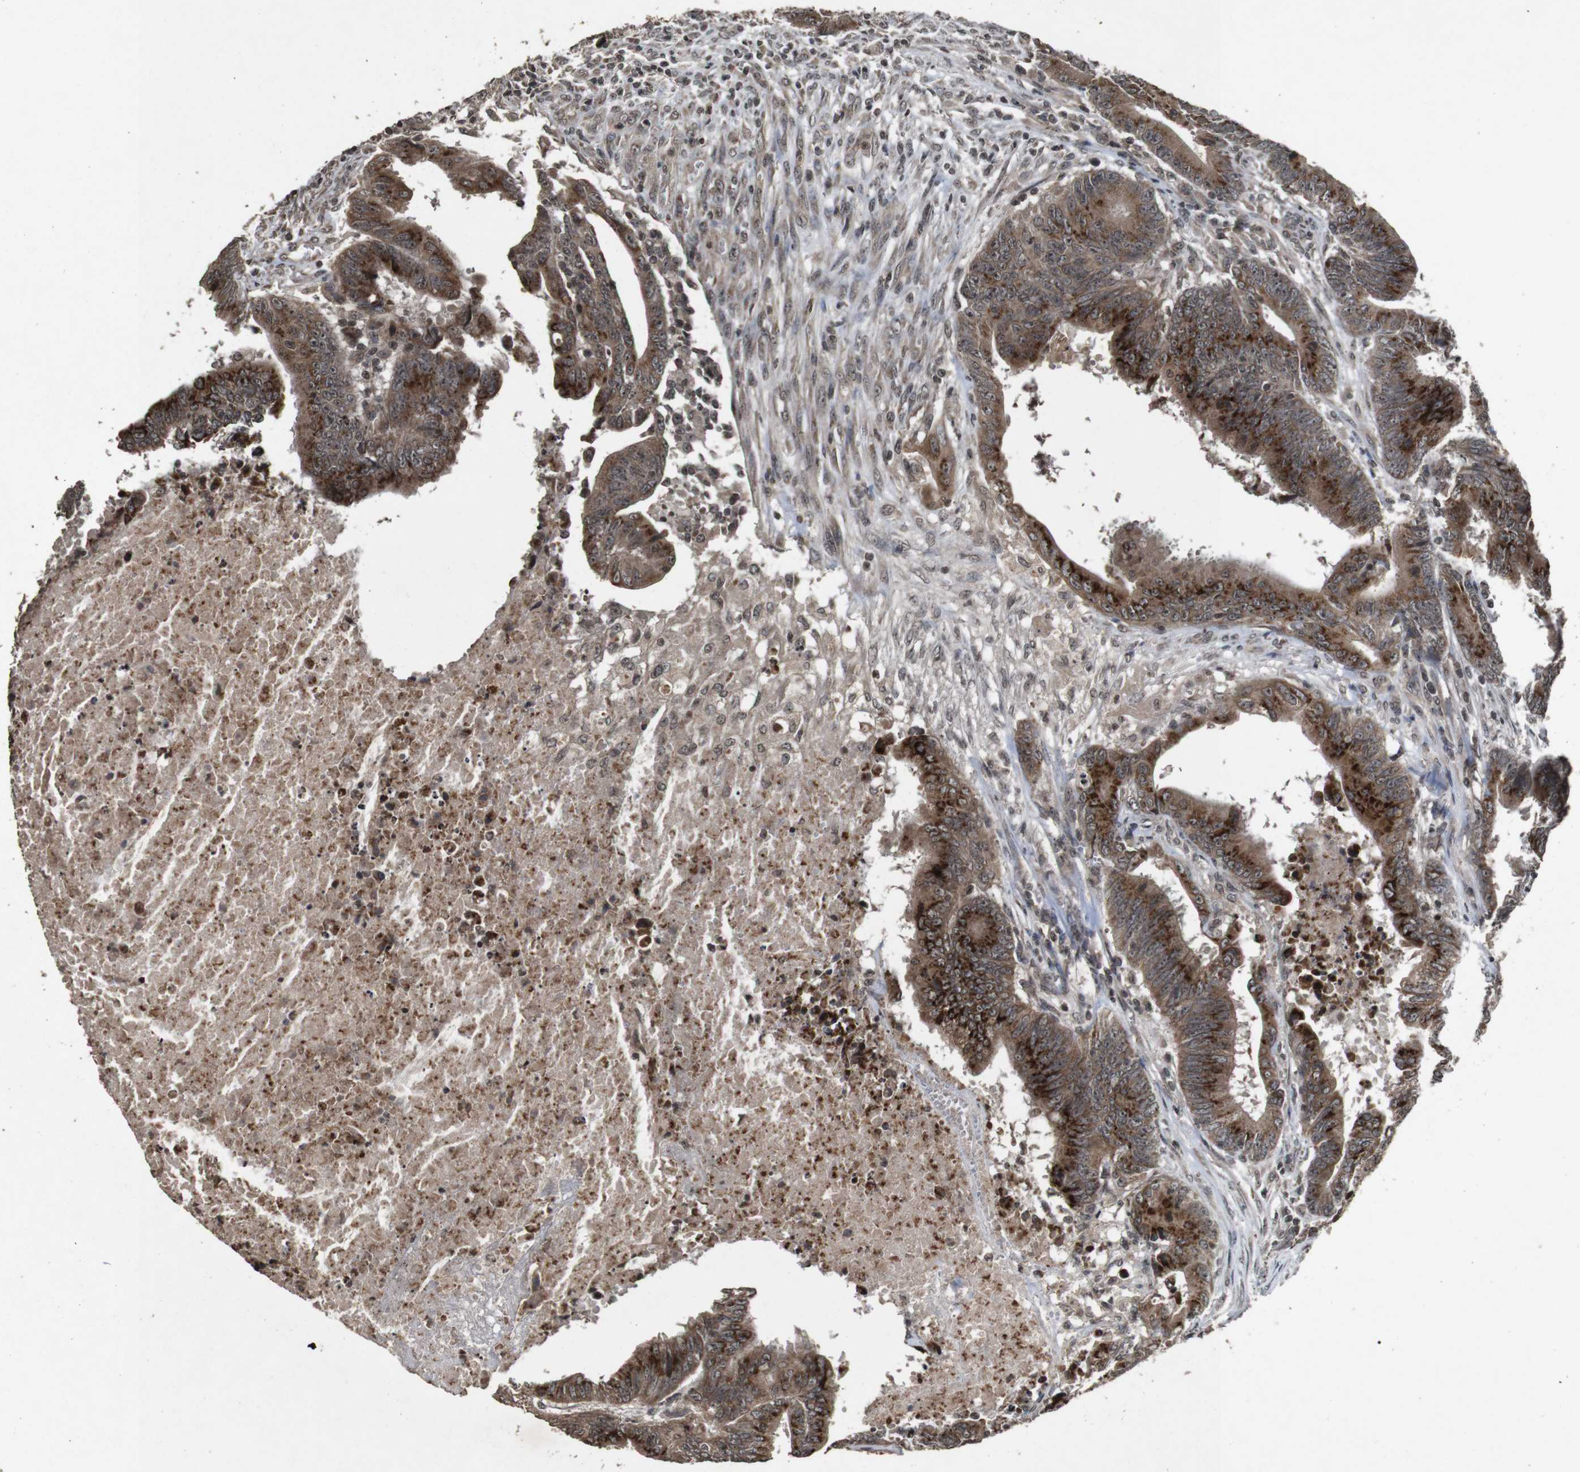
{"staining": {"intensity": "strong", "quantity": ">75%", "location": "cytoplasmic/membranous"}, "tissue": "colorectal cancer", "cell_type": "Tumor cells", "image_type": "cancer", "snomed": [{"axis": "morphology", "description": "Adenocarcinoma, NOS"}, {"axis": "topography", "description": "Colon"}], "caption": "Approximately >75% of tumor cells in colorectal adenocarcinoma demonstrate strong cytoplasmic/membranous protein positivity as visualized by brown immunohistochemical staining.", "gene": "SORL1", "patient": {"sex": "male", "age": 45}}